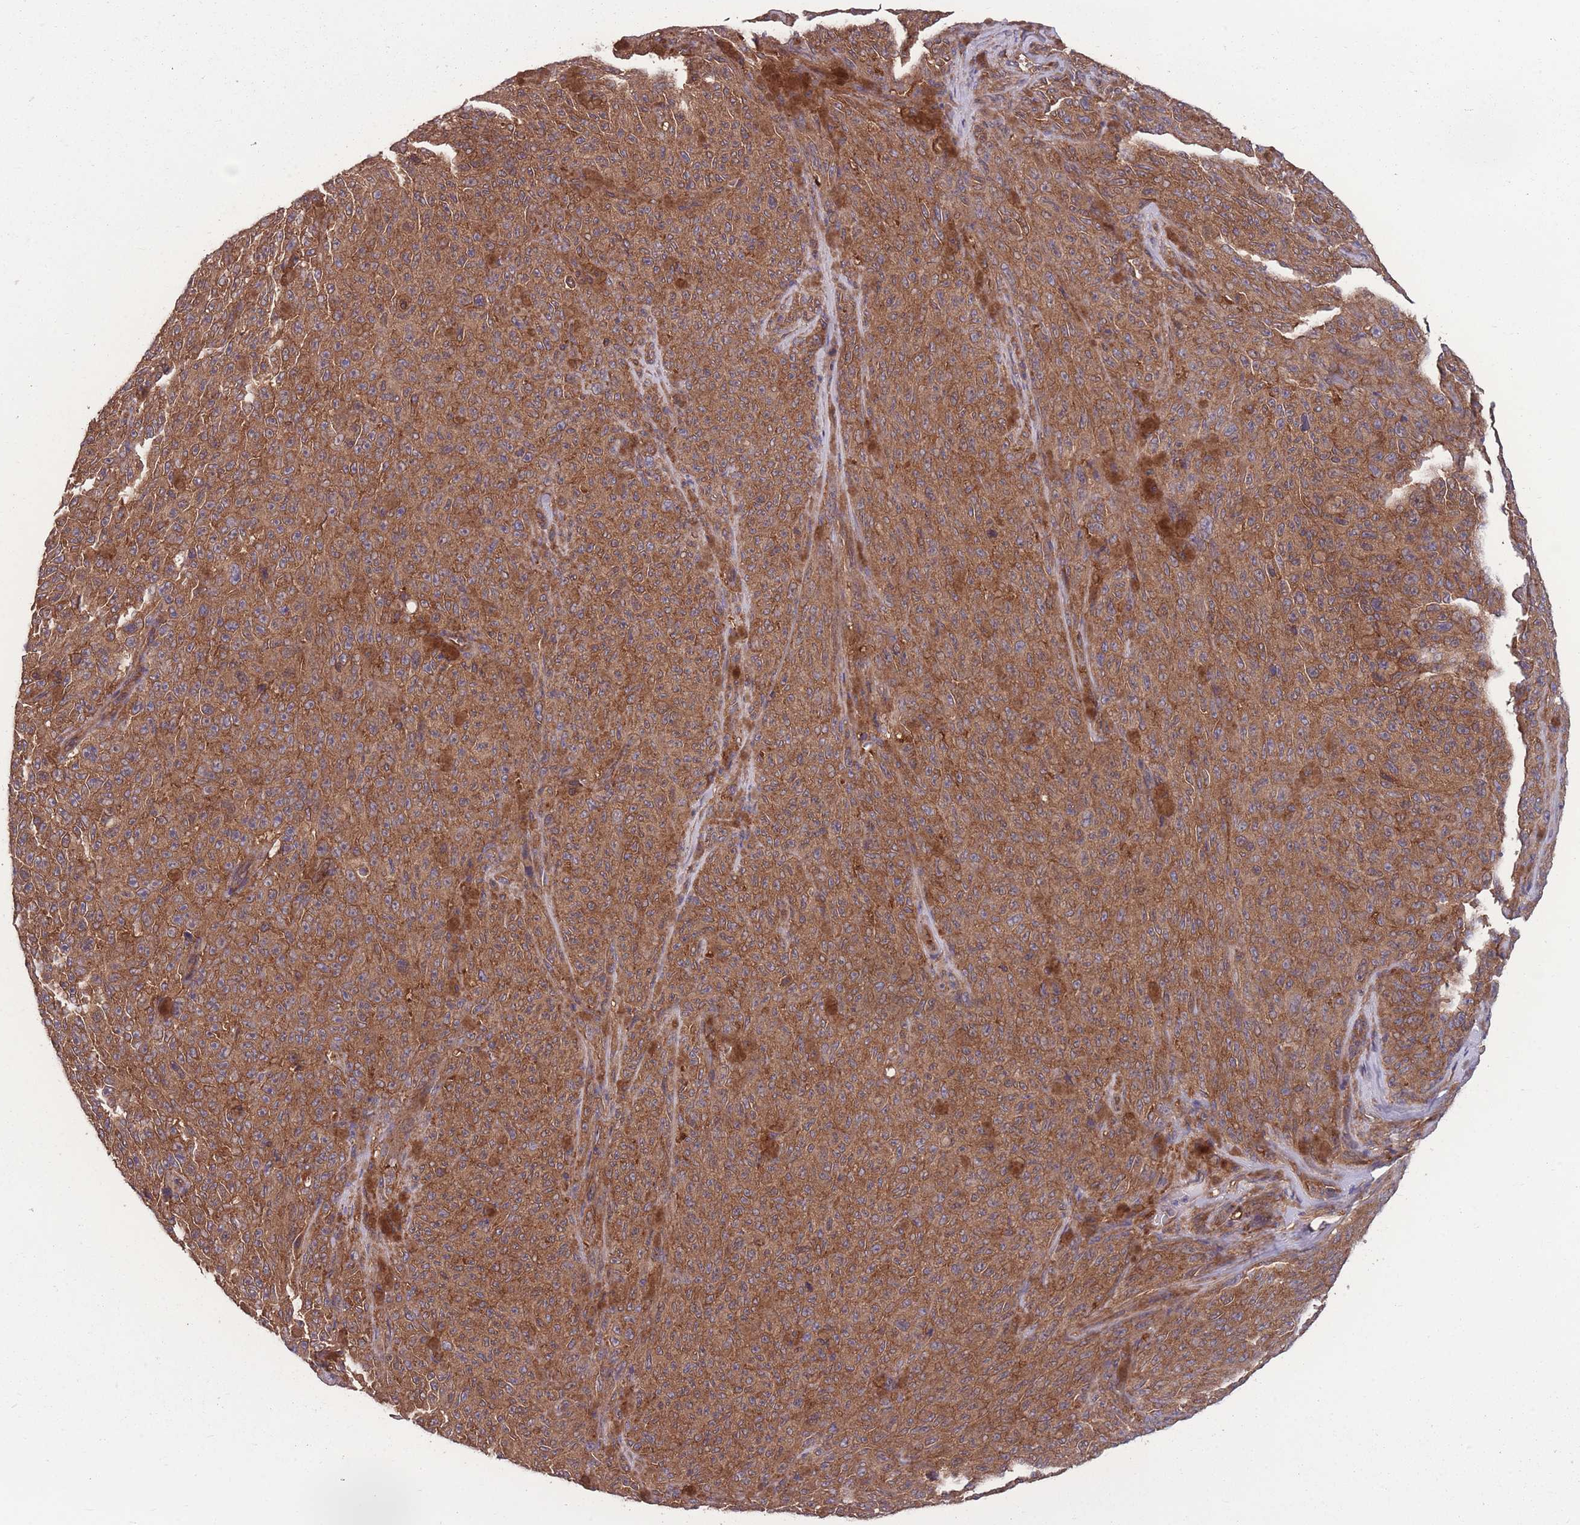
{"staining": {"intensity": "moderate", "quantity": ">75%", "location": "cytoplasmic/membranous"}, "tissue": "melanoma", "cell_type": "Tumor cells", "image_type": "cancer", "snomed": [{"axis": "morphology", "description": "Malignant melanoma, NOS"}, {"axis": "topography", "description": "Skin"}], "caption": "Human malignant melanoma stained with a protein marker demonstrates moderate staining in tumor cells.", "gene": "ZPR1", "patient": {"sex": "female", "age": 82}}